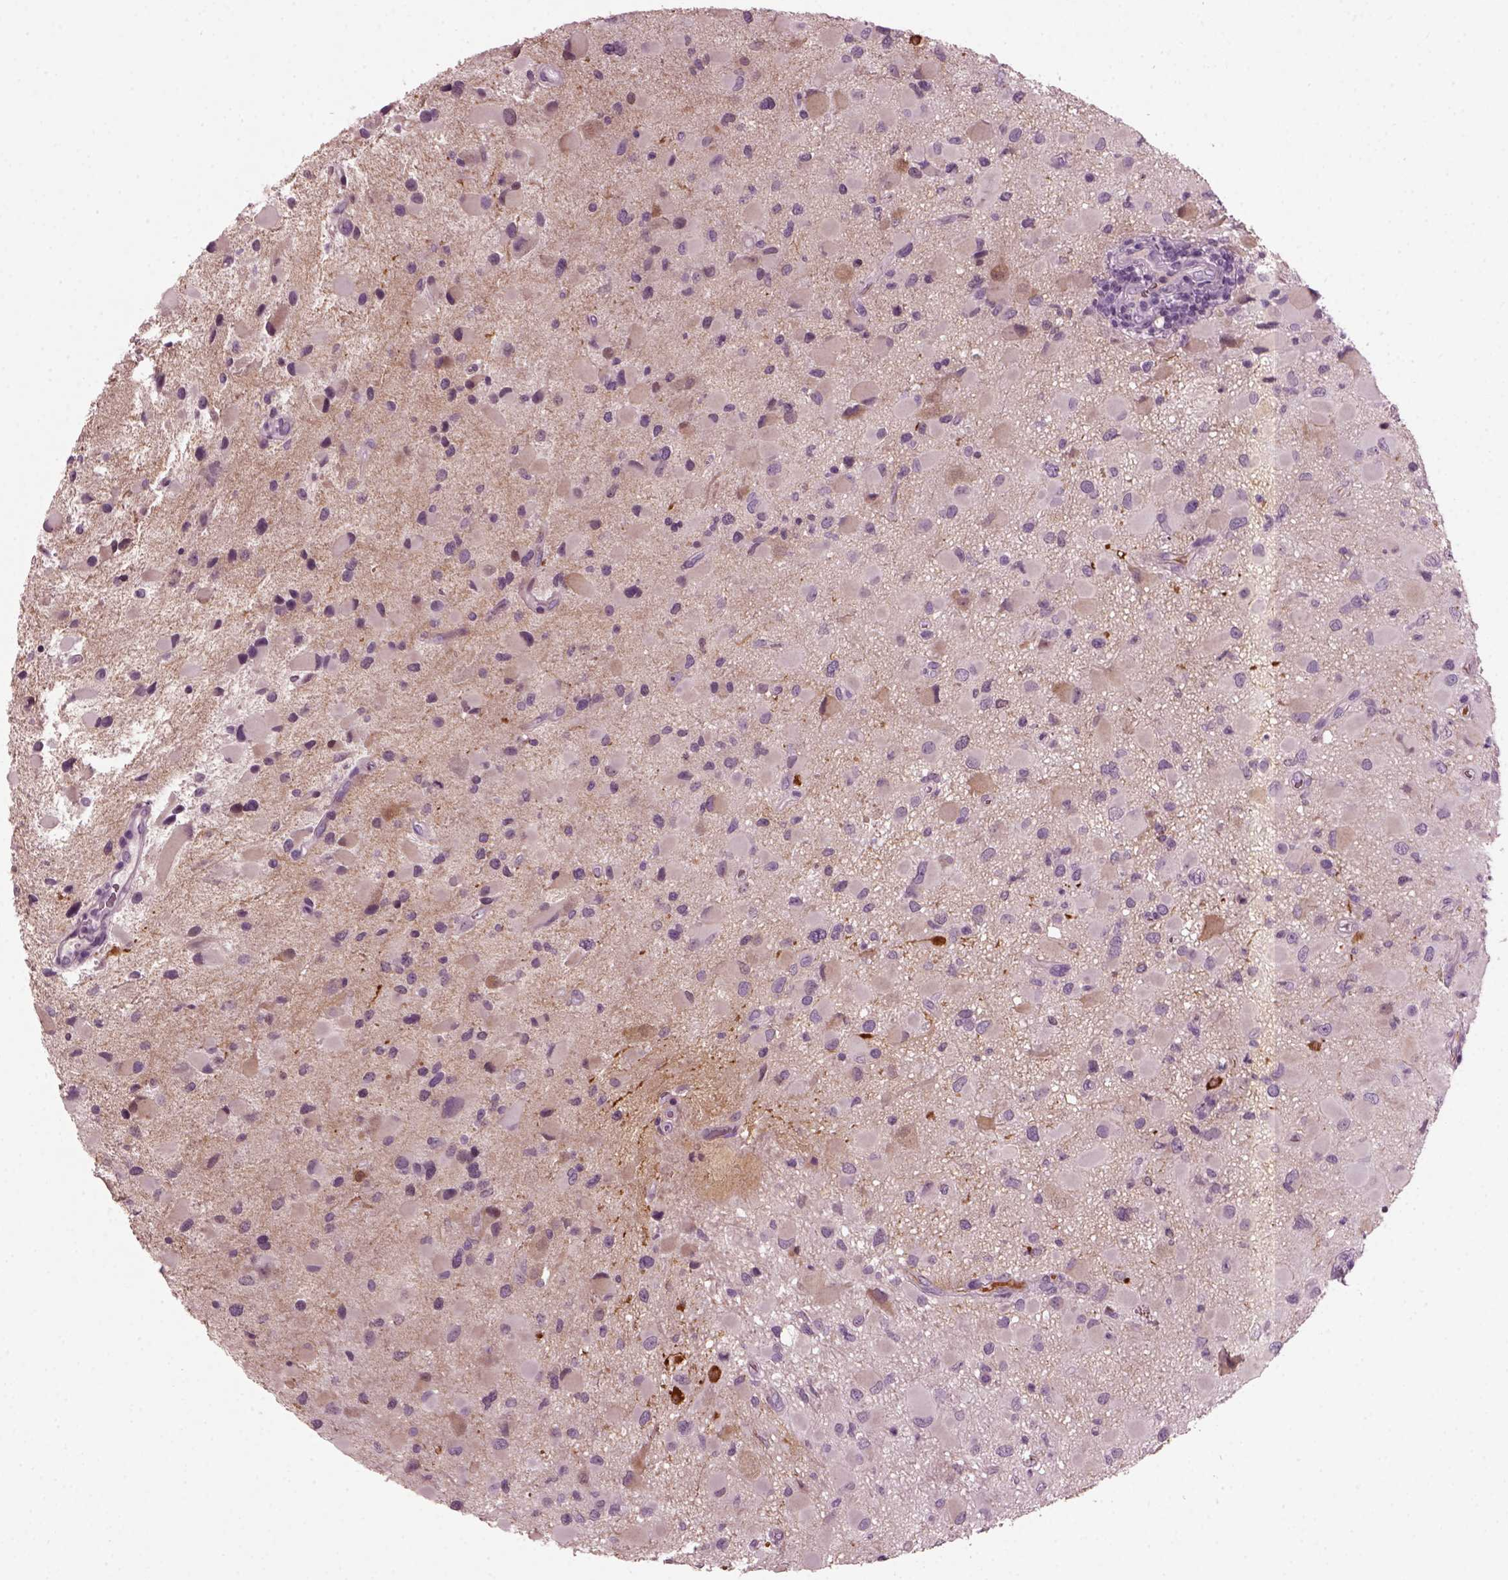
{"staining": {"intensity": "negative", "quantity": "none", "location": "none"}, "tissue": "glioma", "cell_type": "Tumor cells", "image_type": "cancer", "snomed": [{"axis": "morphology", "description": "Glioma, malignant, Low grade"}, {"axis": "topography", "description": "Brain"}], "caption": "High magnification brightfield microscopy of glioma stained with DAB (3,3'-diaminobenzidine) (brown) and counterstained with hematoxylin (blue): tumor cells show no significant positivity.", "gene": "DPYSL5", "patient": {"sex": "female", "age": 32}}